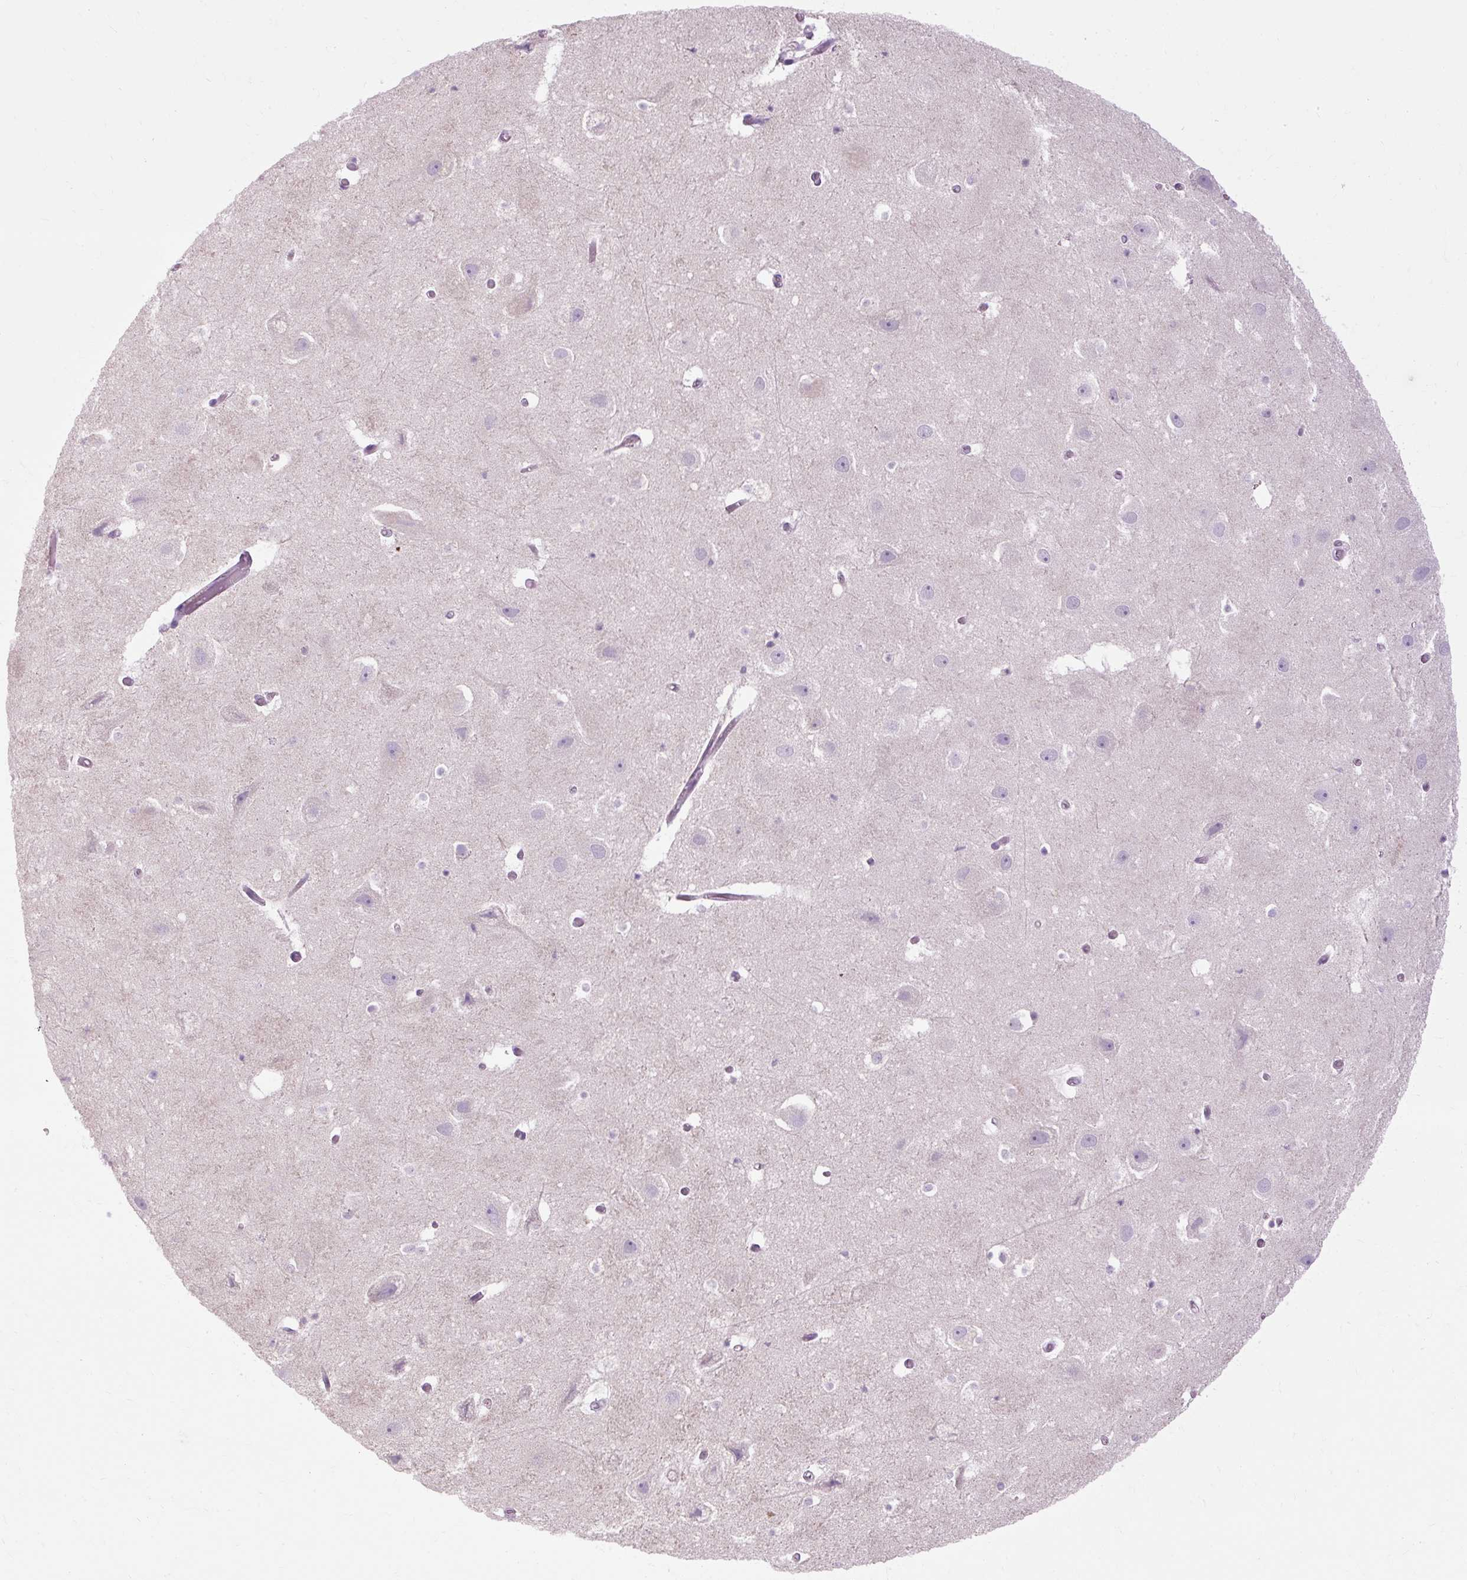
{"staining": {"intensity": "negative", "quantity": "none", "location": "none"}, "tissue": "hippocampus", "cell_type": "Glial cells", "image_type": "normal", "snomed": [{"axis": "morphology", "description": "Normal tissue, NOS"}, {"axis": "topography", "description": "Hippocampus"}], "caption": "The immunohistochemistry image has no significant expression in glial cells of hippocampus.", "gene": "ARRDC2", "patient": {"sex": "female", "age": 52}}